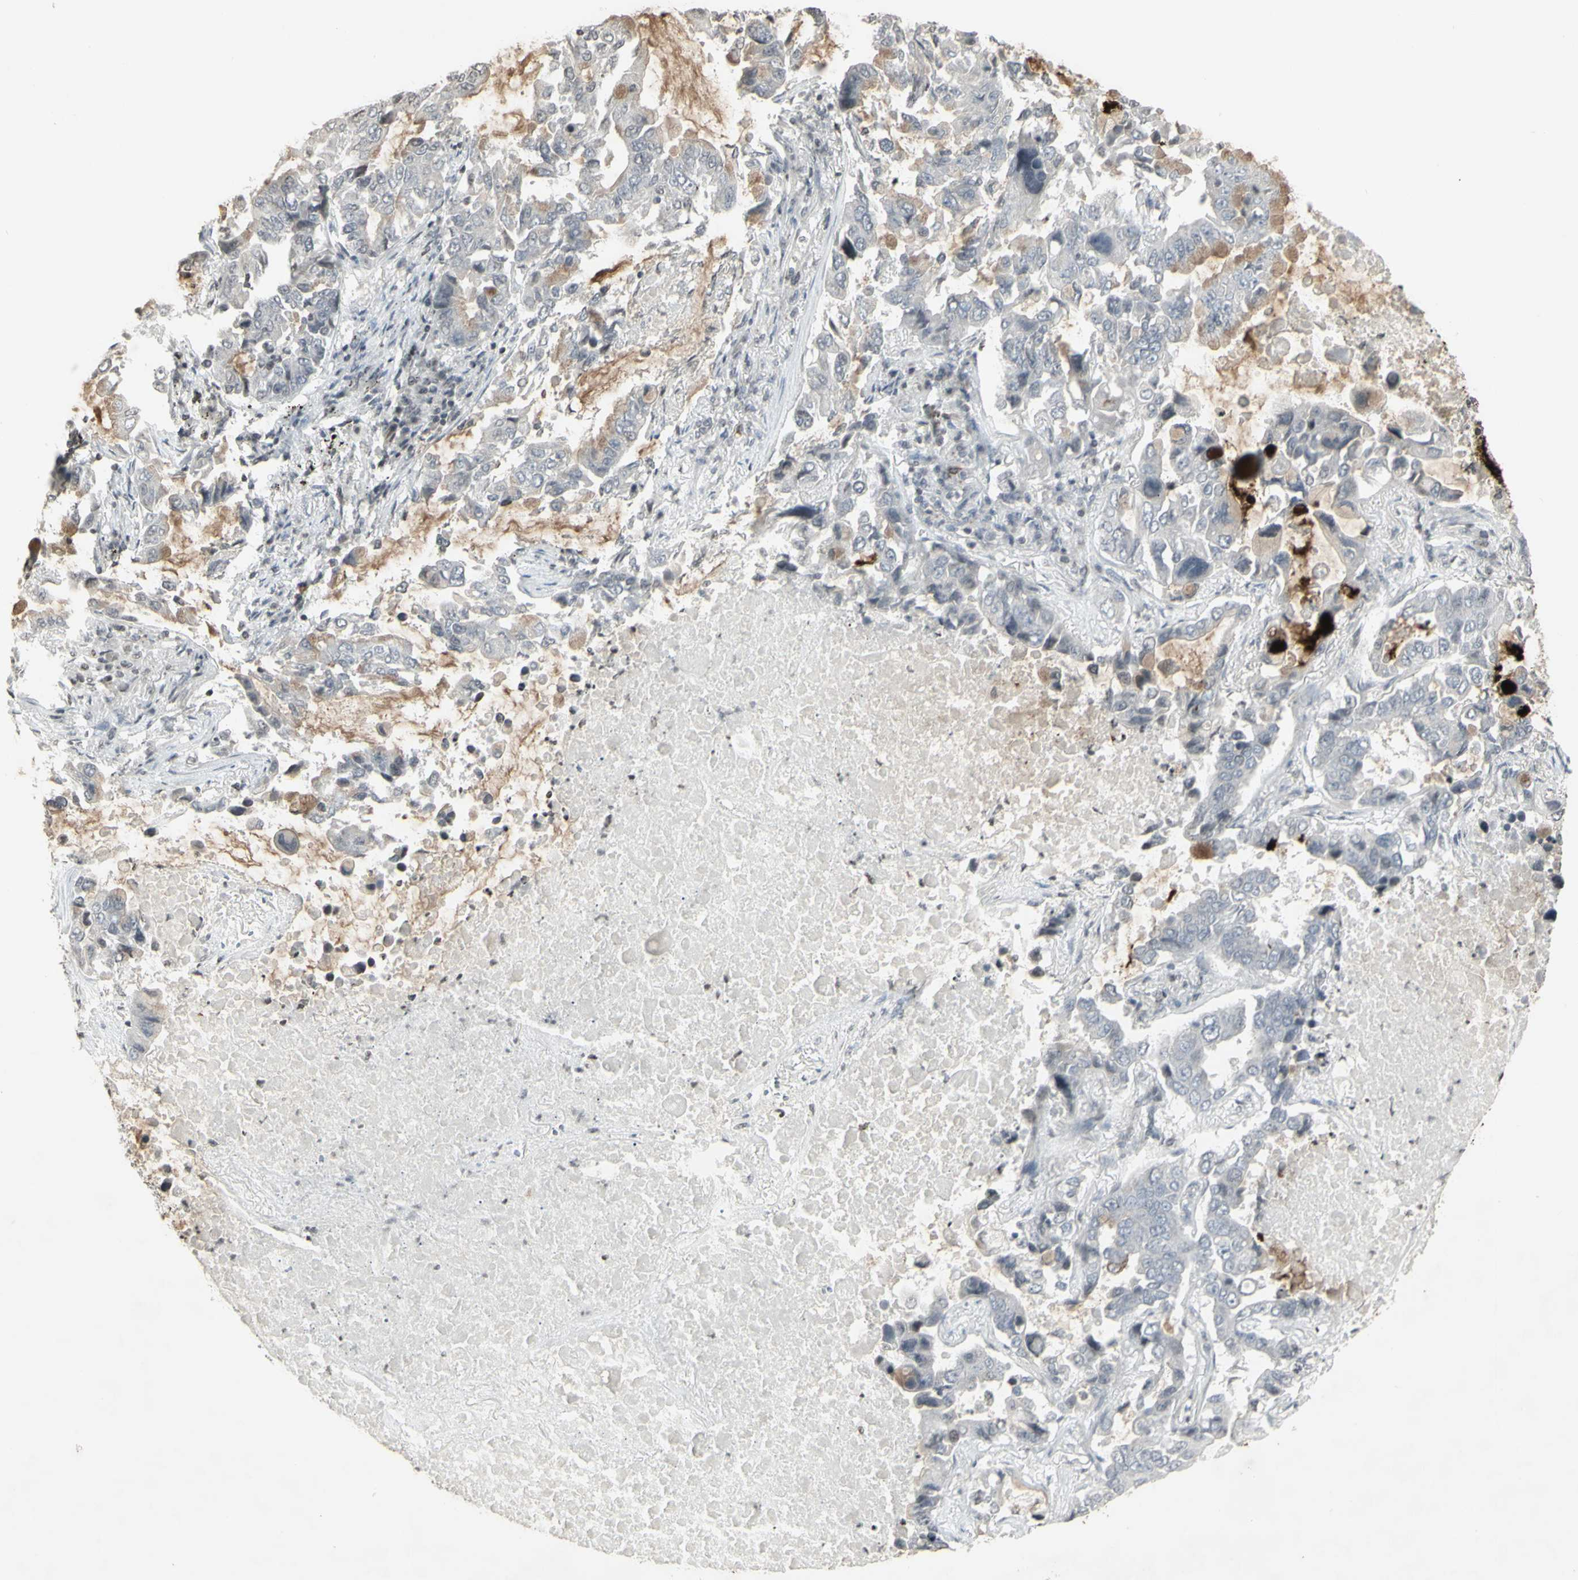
{"staining": {"intensity": "weak", "quantity": "<25%", "location": "cytoplasmic/membranous"}, "tissue": "lung cancer", "cell_type": "Tumor cells", "image_type": "cancer", "snomed": [{"axis": "morphology", "description": "Adenocarcinoma, NOS"}, {"axis": "topography", "description": "Lung"}], "caption": "This is a histopathology image of immunohistochemistry (IHC) staining of lung adenocarcinoma, which shows no positivity in tumor cells.", "gene": "MUC5AC", "patient": {"sex": "male", "age": 64}}